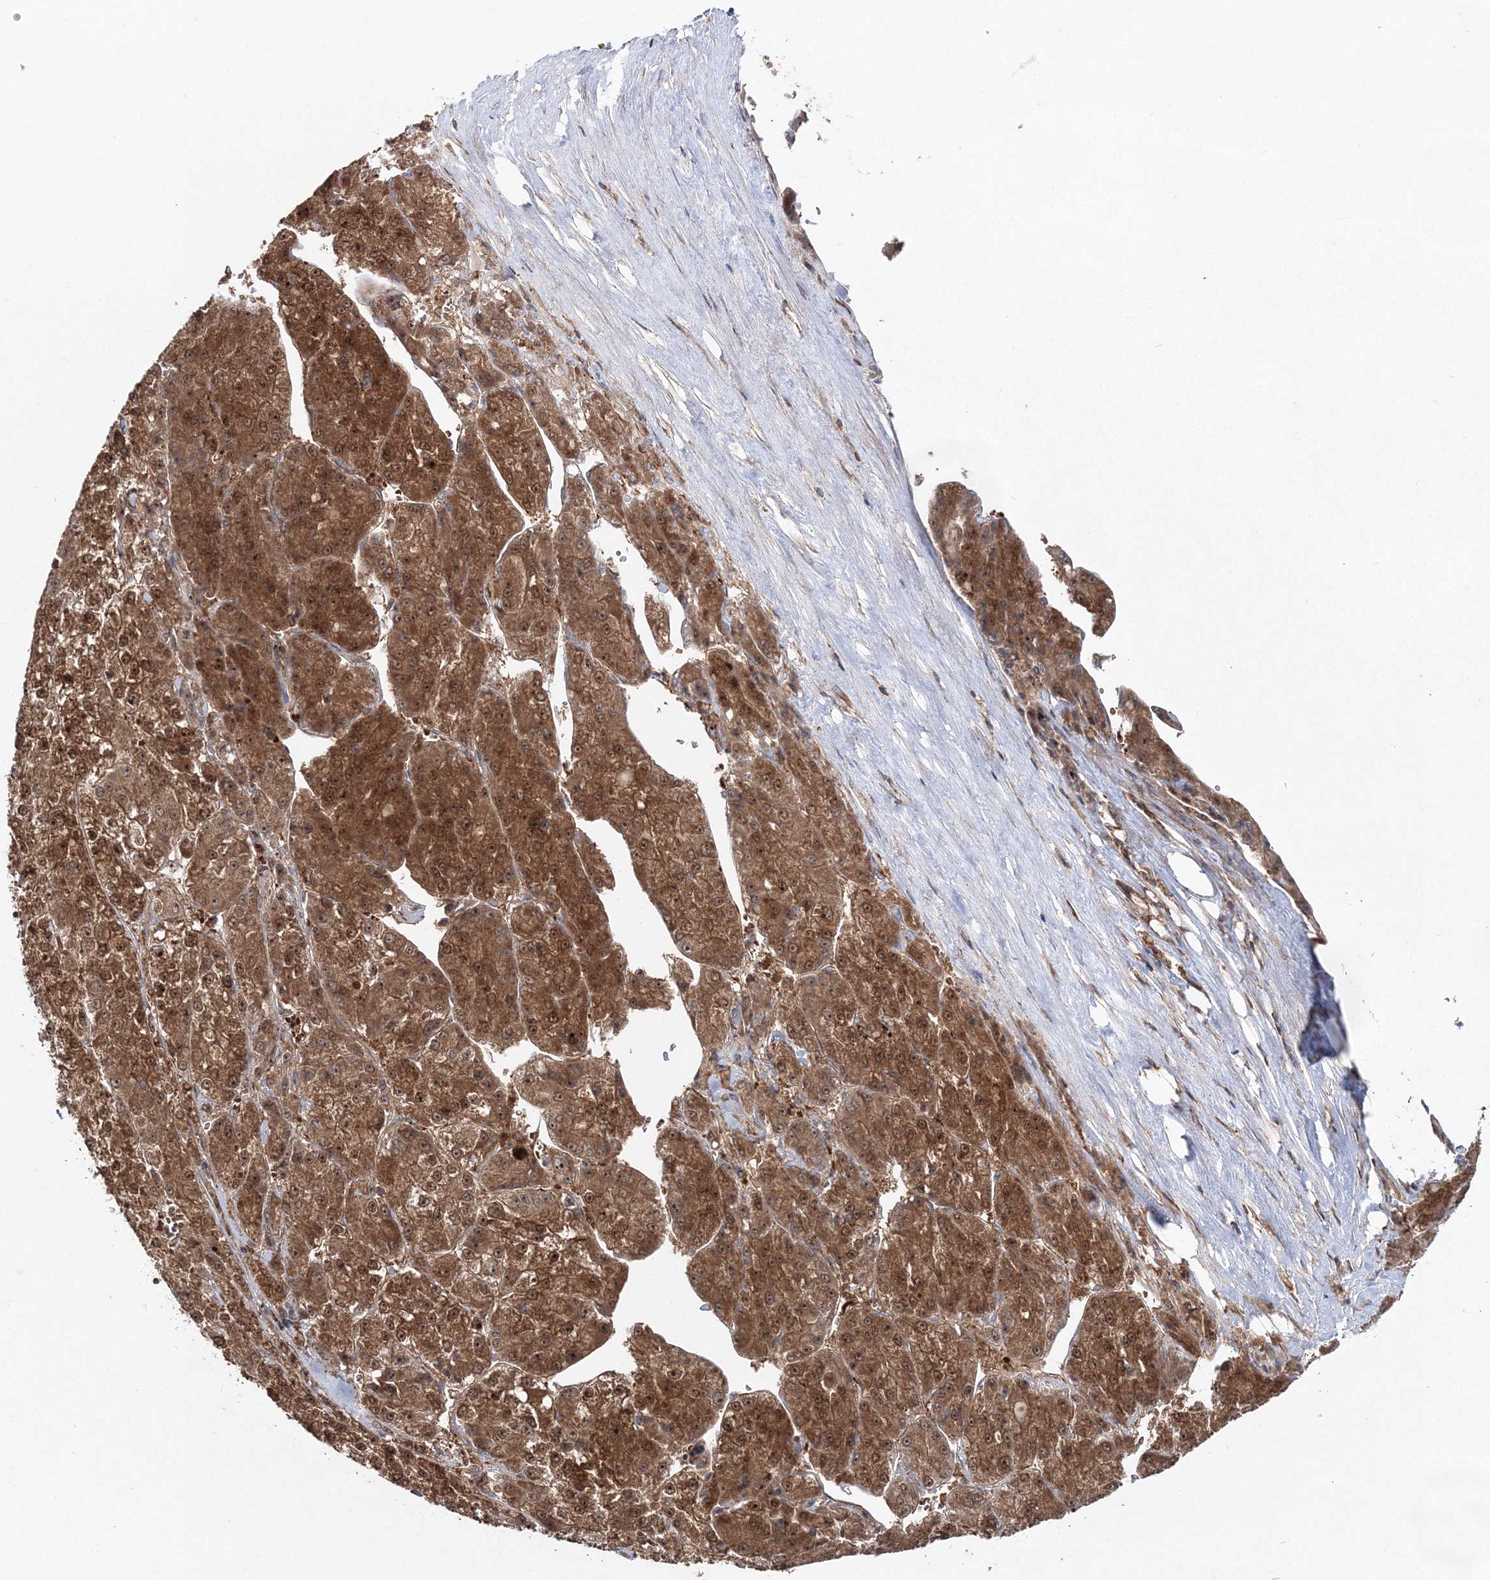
{"staining": {"intensity": "moderate", "quantity": ">75%", "location": "cytoplasmic/membranous,nuclear"}, "tissue": "liver cancer", "cell_type": "Tumor cells", "image_type": "cancer", "snomed": [{"axis": "morphology", "description": "Carcinoma, Hepatocellular, NOS"}, {"axis": "topography", "description": "Liver"}], "caption": "Approximately >75% of tumor cells in human liver cancer (hepatocellular carcinoma) display moderate cytoplasmic/membranous and nuclear protein staining as visualized by brown immunohistochemical staining.", "gene": "PCBD2", "patient": {"sex": "female", "age": 73}}